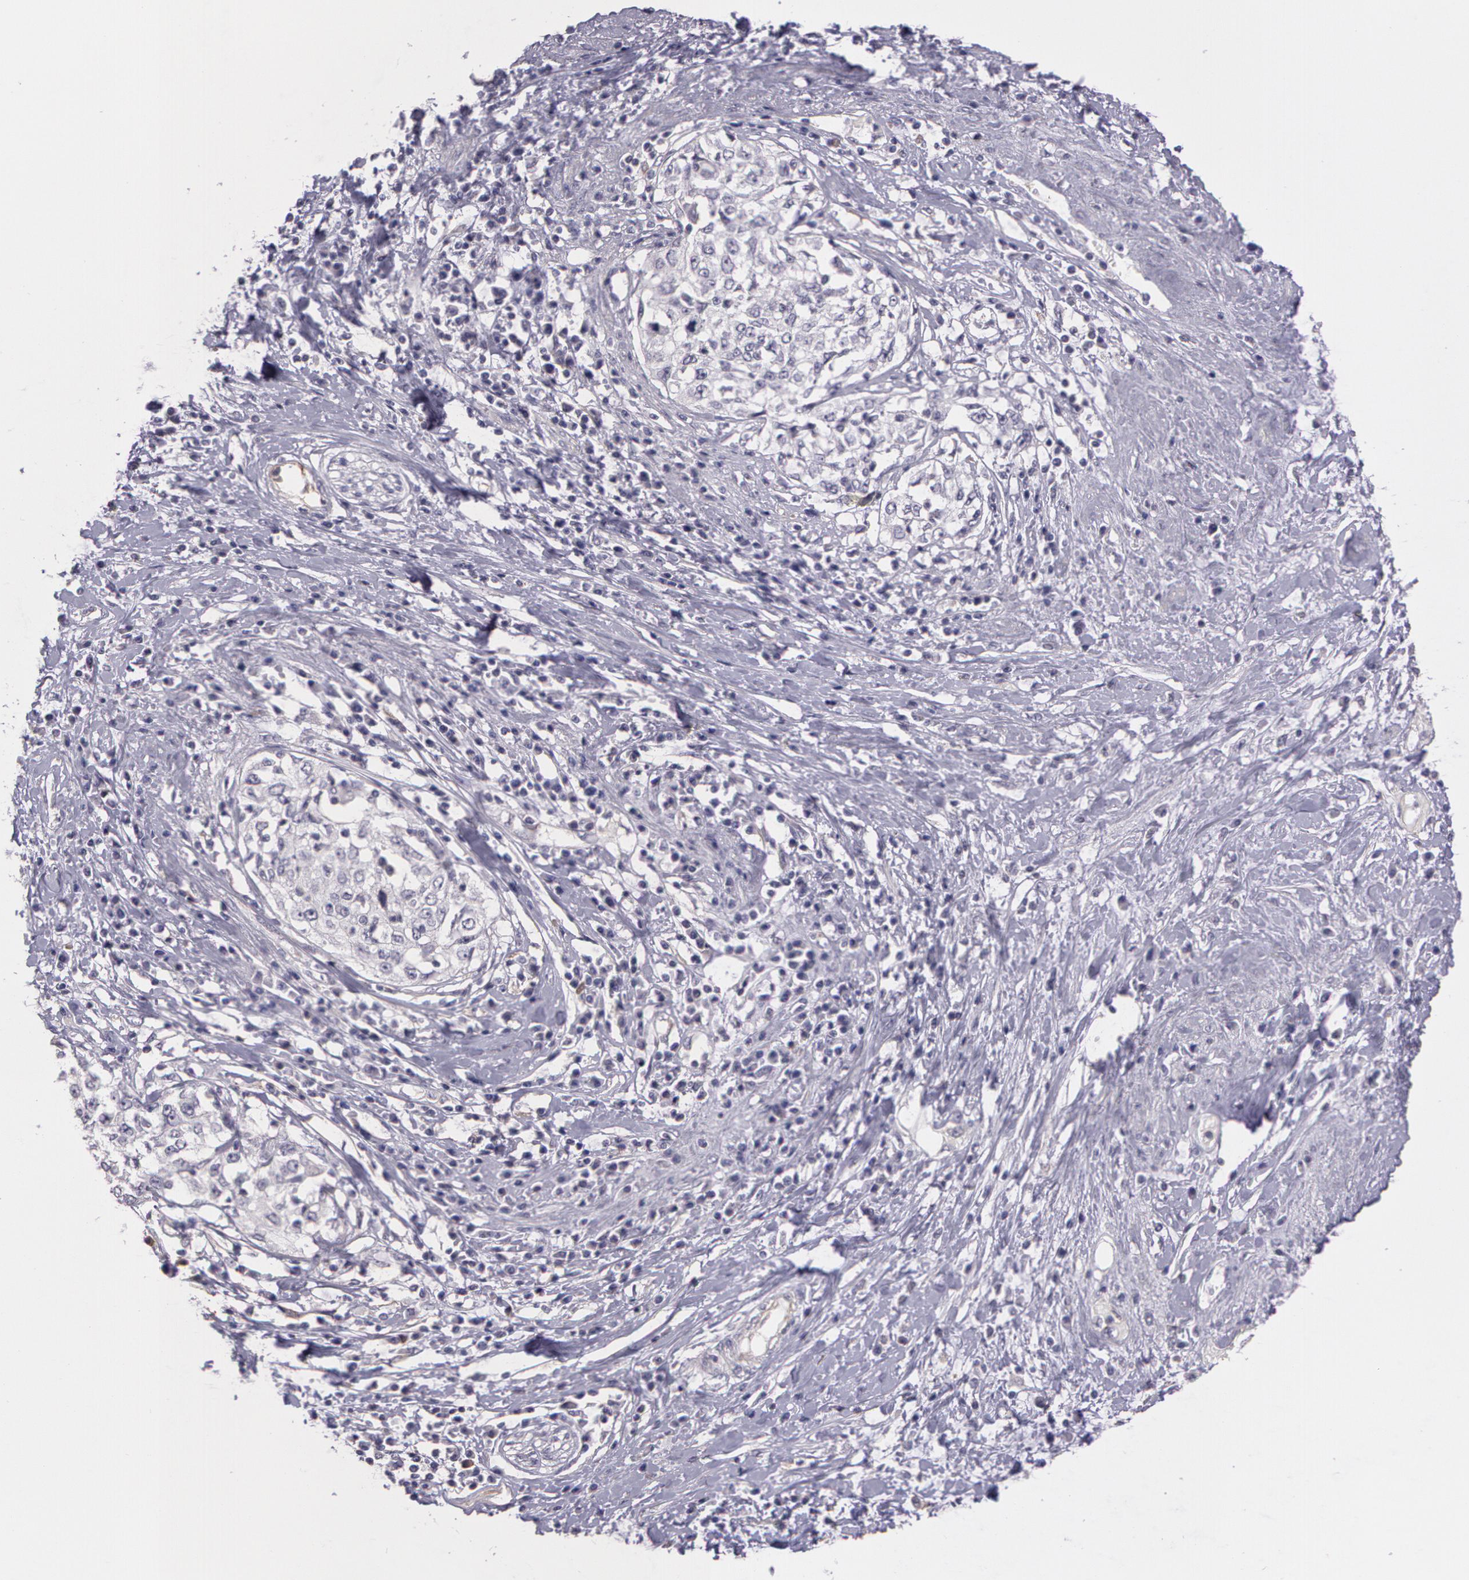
{"staining": {"intensity": "negative", "quantity": "none", "location": "none"}, "tissue": "cervical cancer", "cell_type": "Tumor cells", "image_type": "cancer", "snomed": [{"axis": "morphology", "description": "Squamous cell carcinoma, NOS"}, {"axis": "topography", "description": "Cervix"}], "caption": "A micrograph of human cervical cancer is negative for staining in tumor cells. Nuclei are stained in blue.", "gene": "G2E3", "patient": {"sex": "female", "age": 57}}